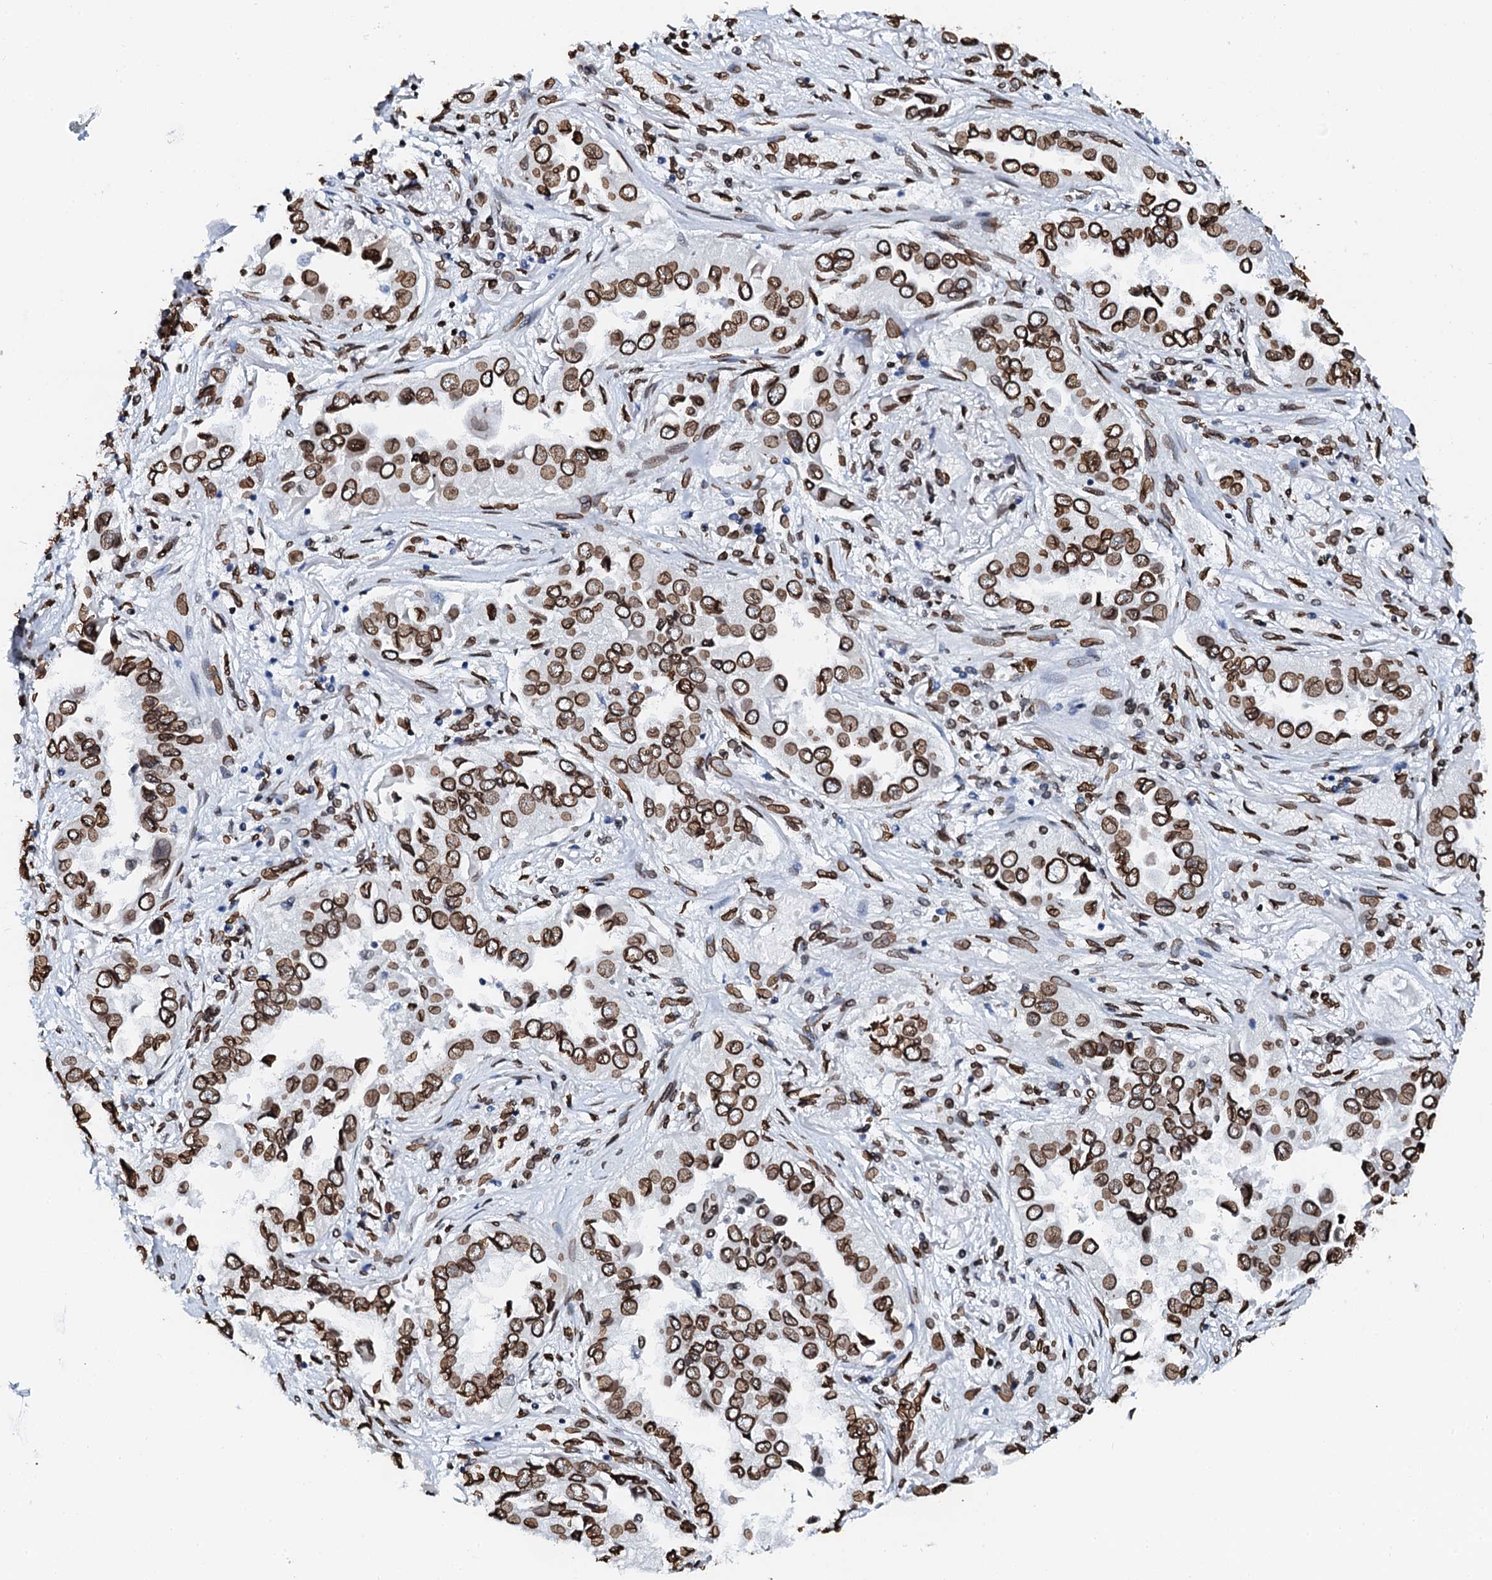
{"staining": {"intensity": "strong", "quantity": ">75%", "location": "cytoplasmic/membranous,nuclear"}, "tissue": "lung cancer", "cell_type": "Tumor cells", "image_type": "cancer", "snomed": [{"axis": "morphology", "description": "Adenocarcinoma, NOS"}, {"axis": "topography", "description": "Lung"}], "caption": "Protein staining exhibits strong cytoplasmic/membranous and nuclear positivity in about >75% of tumor cells in lung adenocarcinoma. The staining was performed using DAB to visualize the protein expression in brown, while the nuclei were stained in blue with hematoxylin (Magnification: 20x).", "gene": "KATNAL2", "patient": {"sex": "female", "age": 76}}